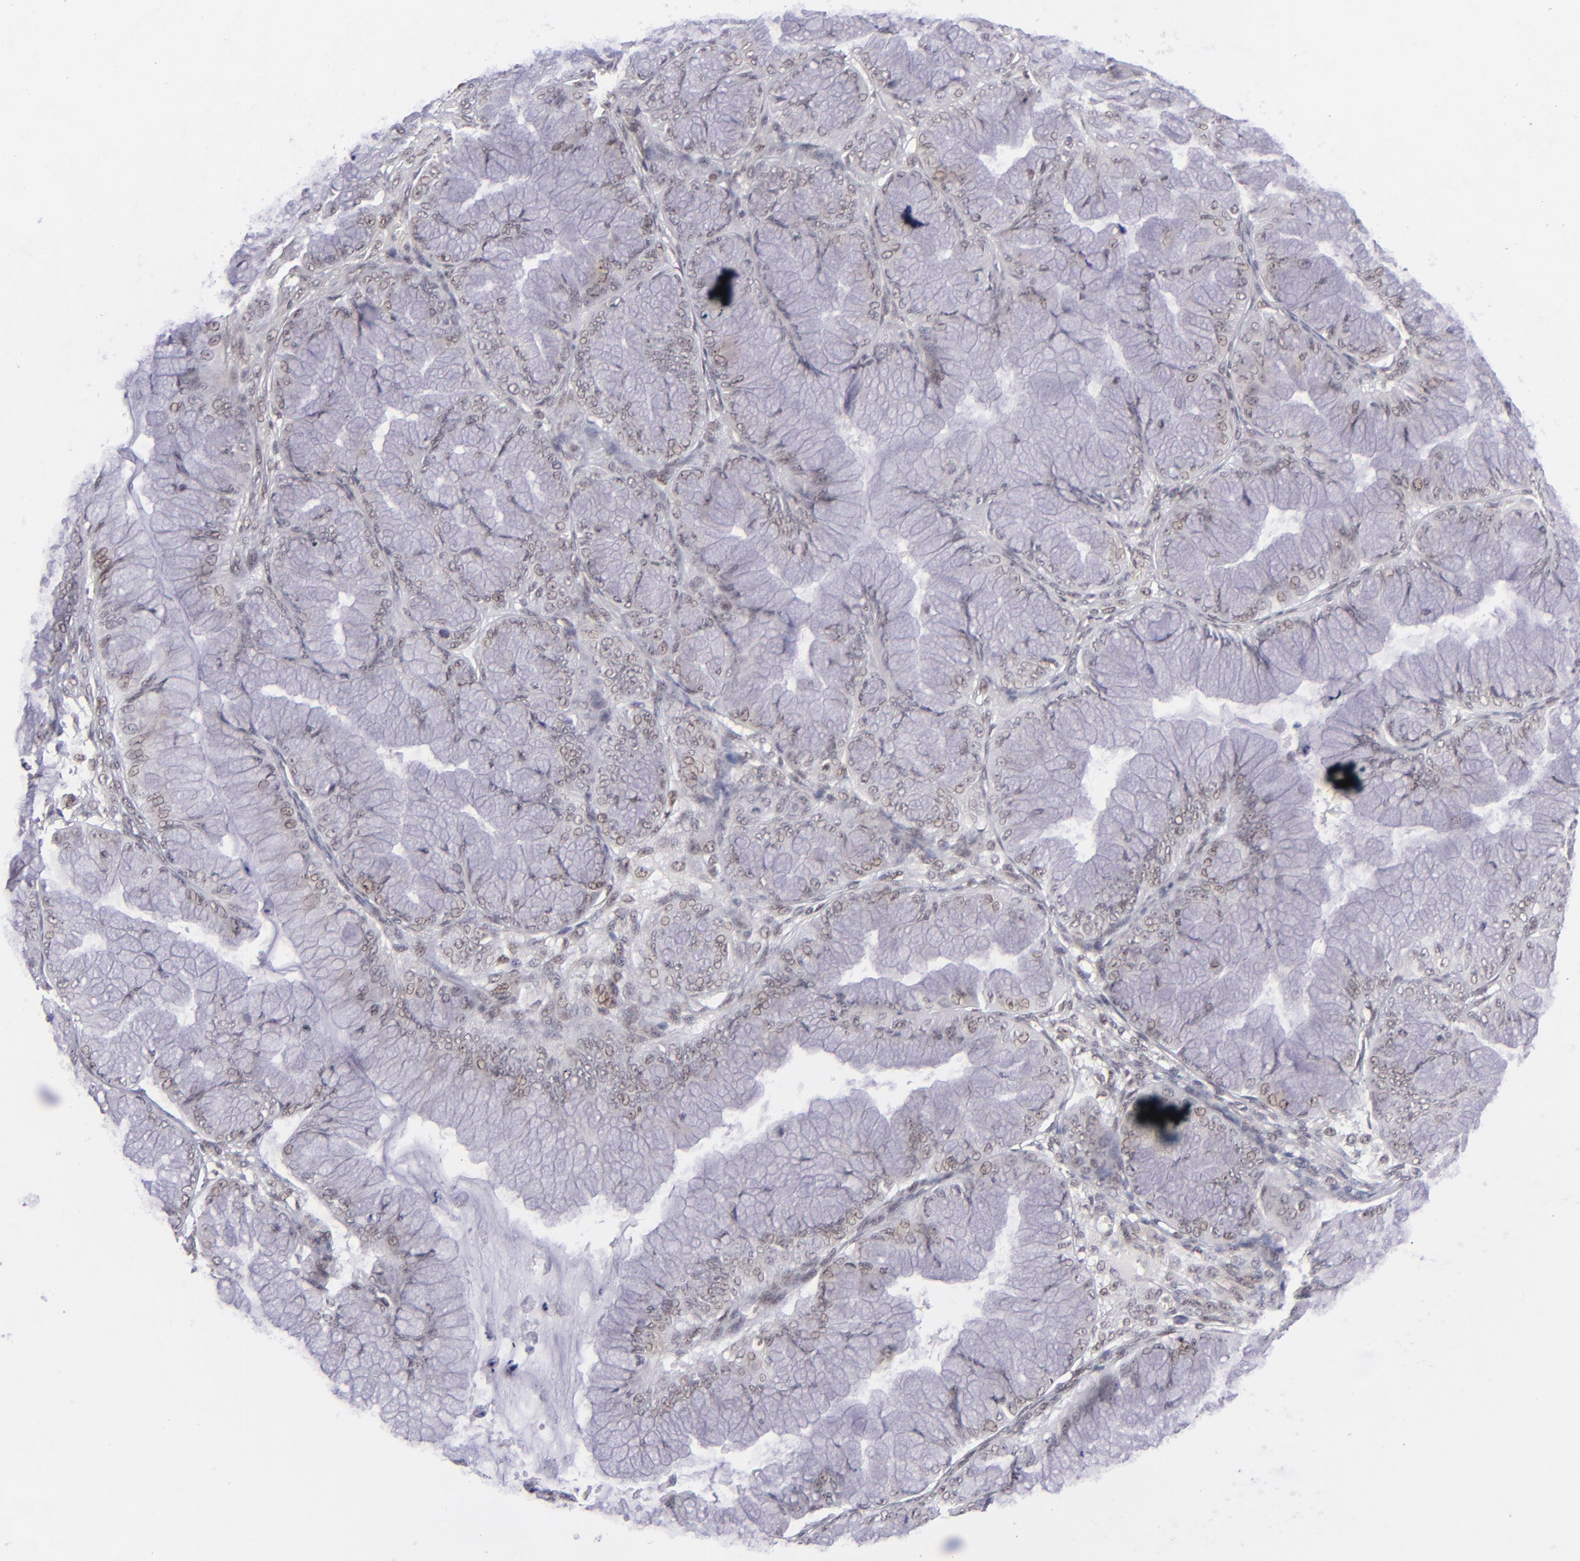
{"staining": {"intensity": "weak", "quantity": "<25%", "location": "nuclear"}, "tissue": "ovarian cancer", "cell_type": "Tumor cells", "image_type": "cancer", "snomed": [{"axis": "morphology", "description": "Cystadenocarcinoma, mucinous, NOS"}, {"axis": "topography", "description": "Ovary"}], "caption": "Immunohistochemistry (IHC) of human ovarian cancer (mucinous cystadenocarcinoma) reveals no staining in tumor cells.", "gene": "MLLT3", "patient": {"sex": "female", "age": 63}}